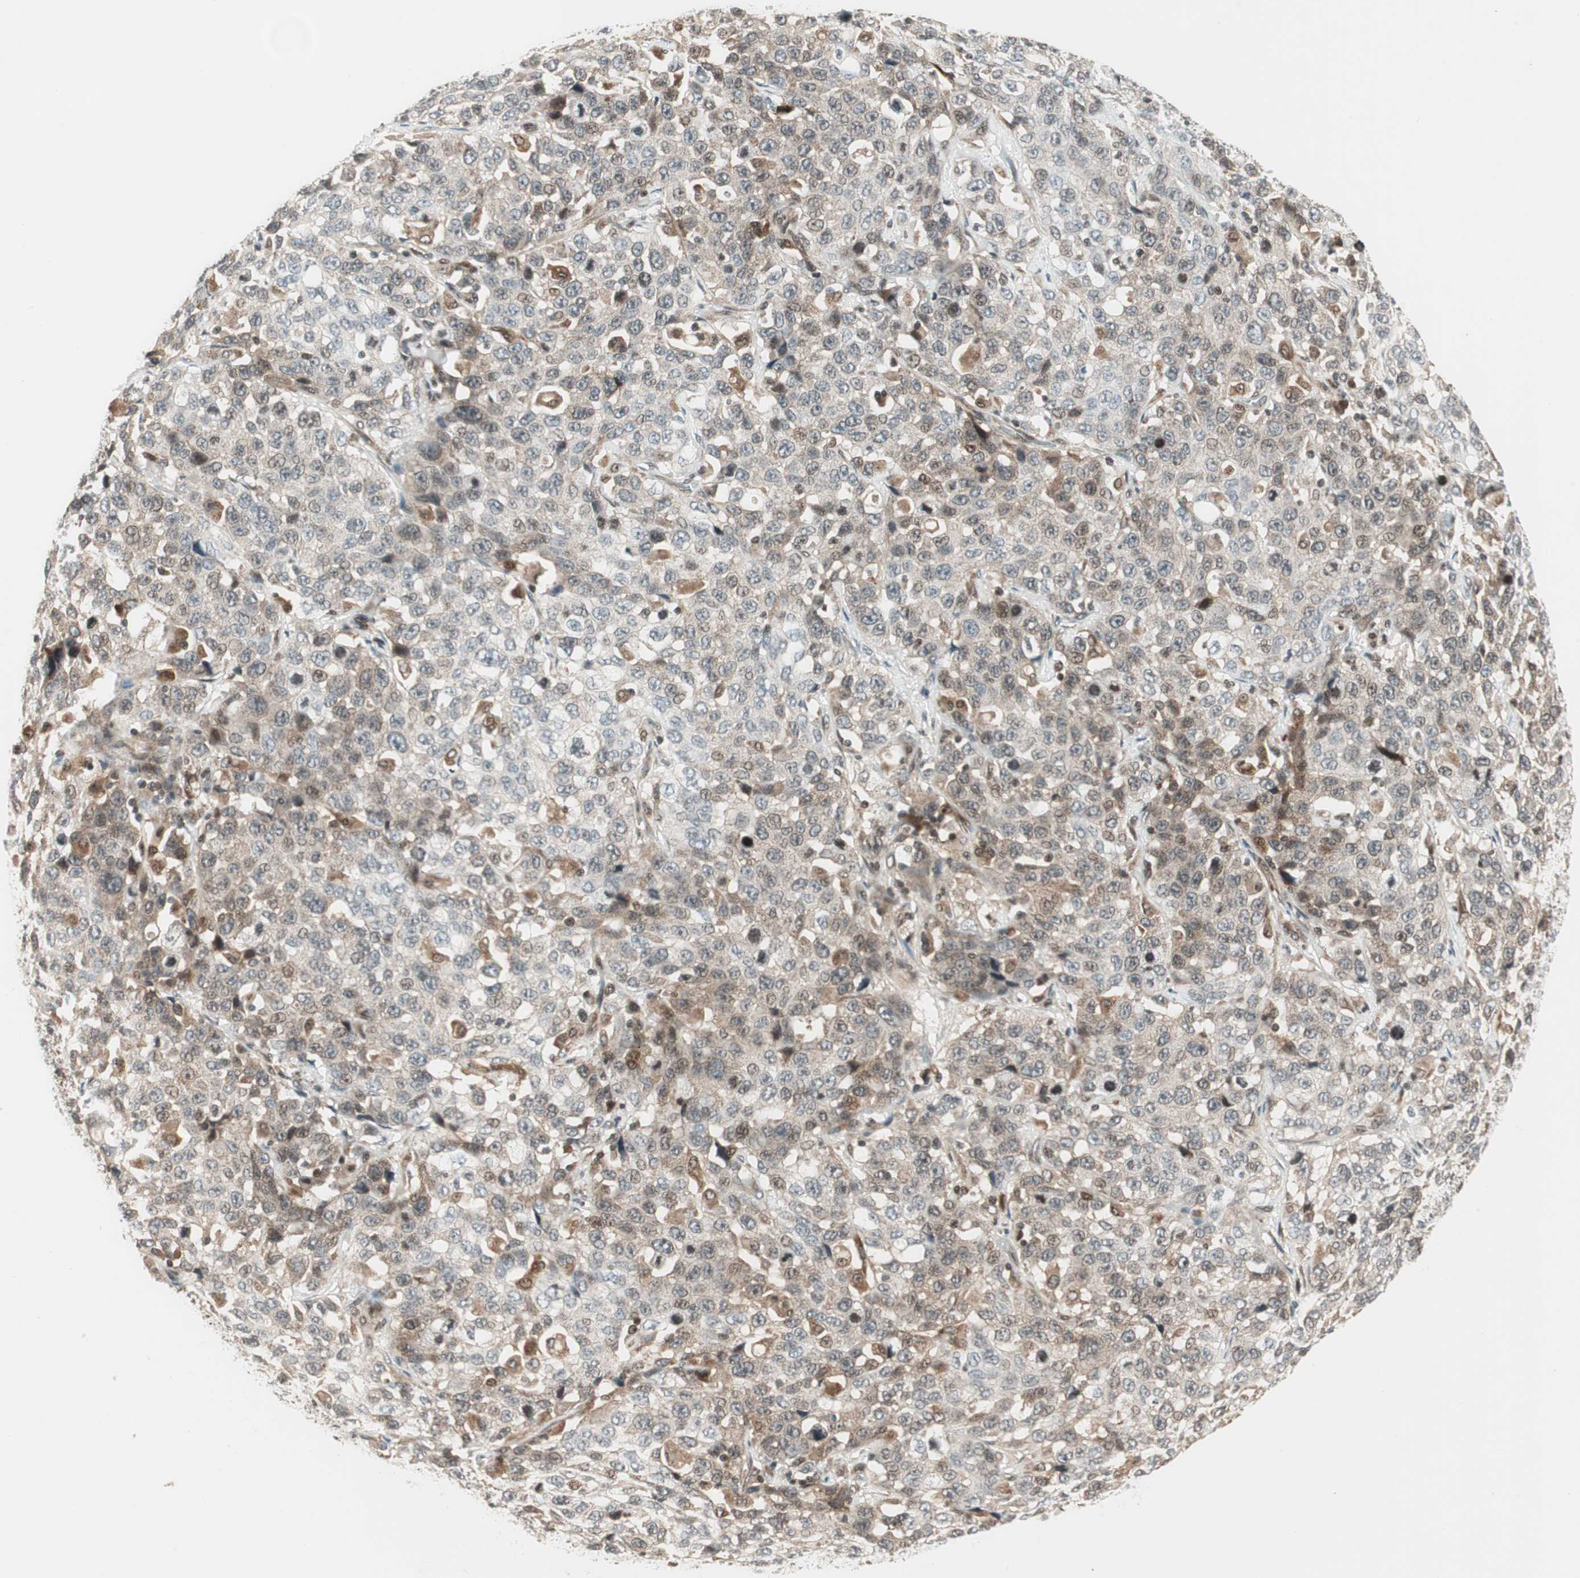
{"staining": {"intensity": "moderate", "quantity": "<25%", "location": "cytoplasmic/membranous"}, "tissue": "stomach cancer", "cell_type": "Tumor cells", "image_type": "cancer", "snomed": [{"axis": "morphology", "description": "Normal tissue, NOS"}, {"axis": "morphology", "description": "Adenocarcinoma, NOS"}, {"axis": "topography", "description": "Stomach"}], "caption": "High-power microscopy captured an immunohistochemistry (IHC) image of adenocarcinoma (stomach), revealing moderate cytoplasmic/membranous positivity in approximately <25% of tumor cells. The staining is performed using DAB (3,3'-diaminobenzidine) brown chromogen to label protein expression. The nuclei are counter-stained blue using hematoxylin.", "gene": "TPT1", "patient": {"sex": "male", "age": 48}}